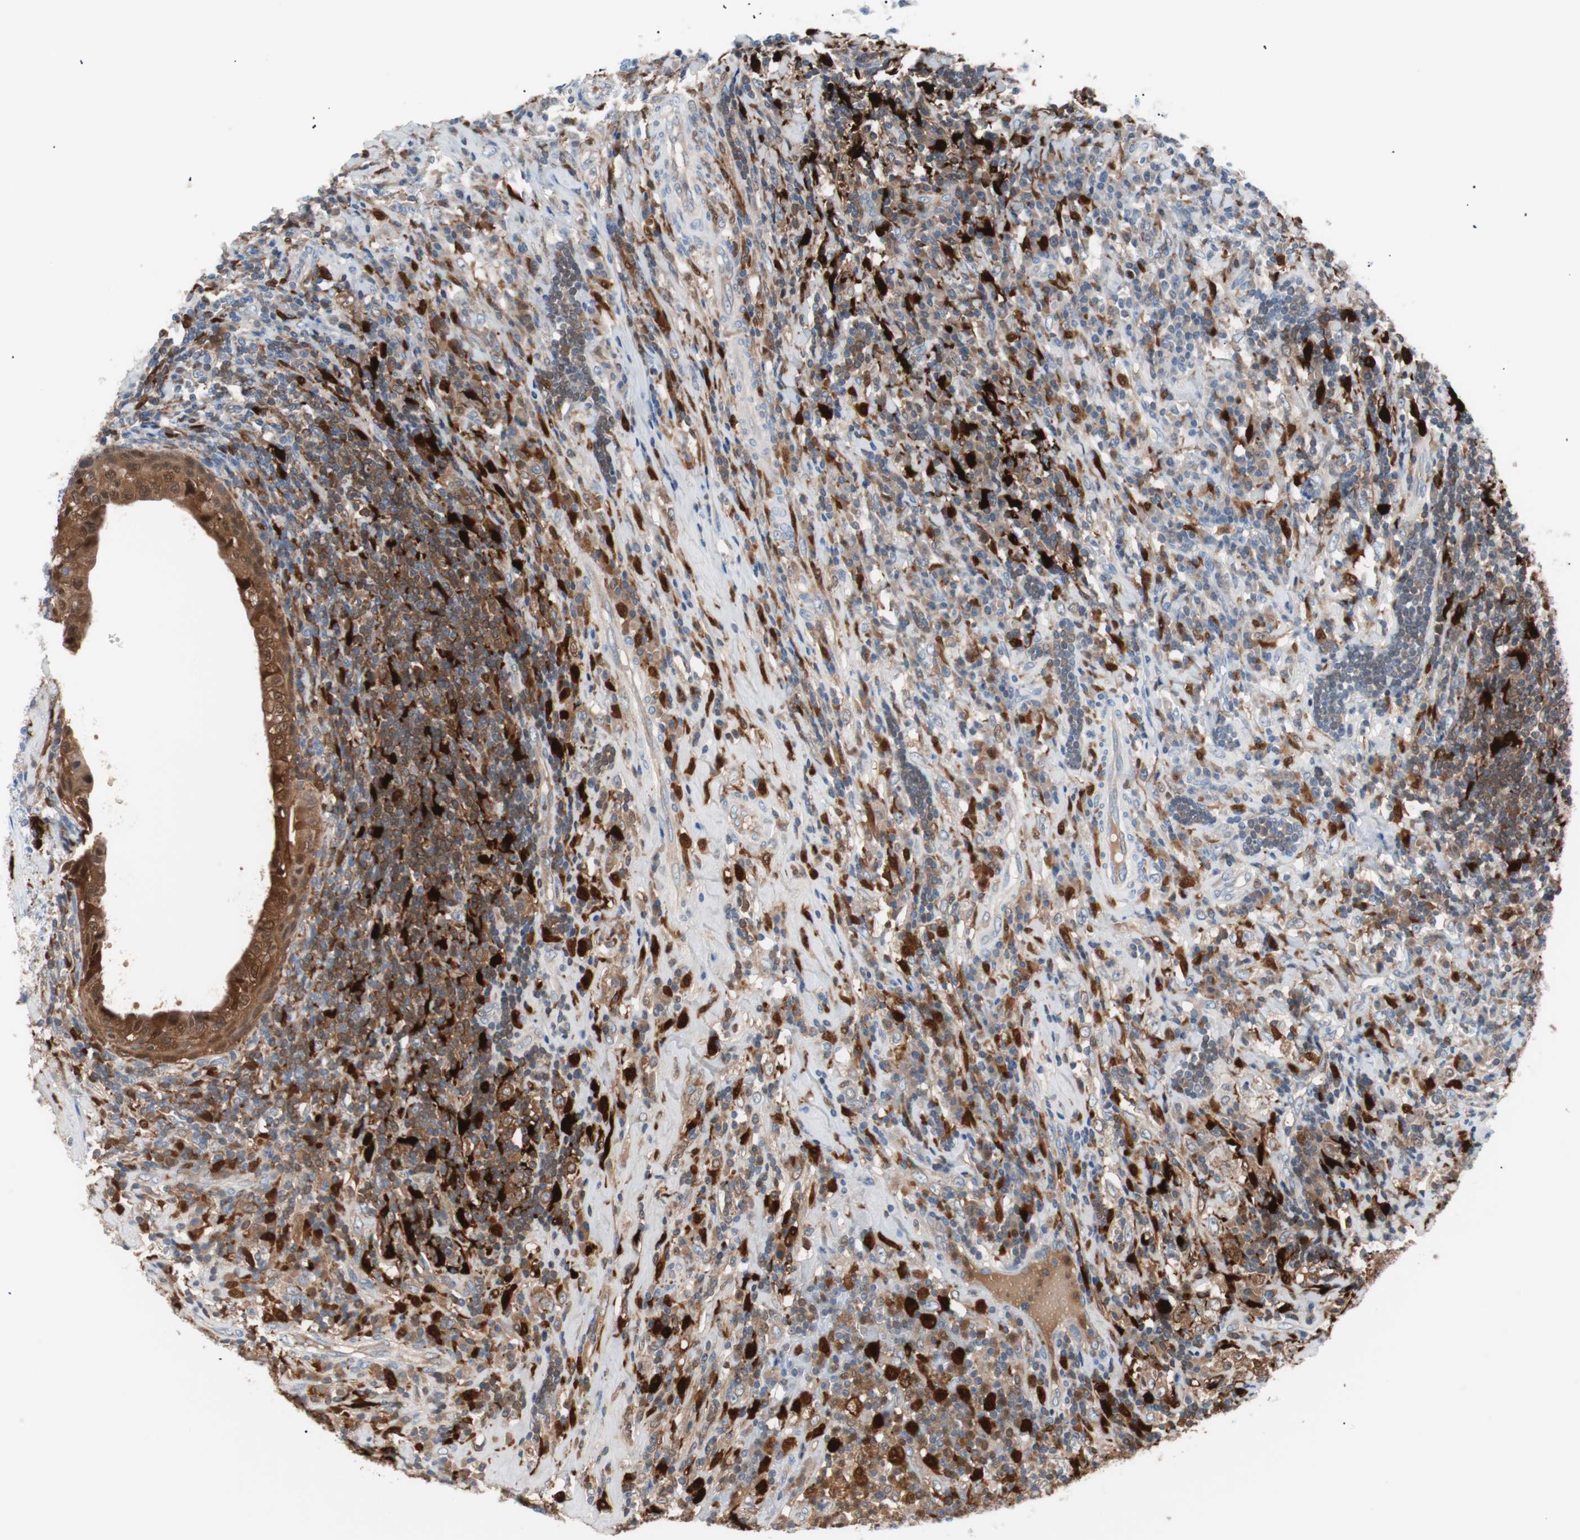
{"staining": {"intensity": "moderate", "quantity": ">75%", "location": "cytoplasmic/membranous"}, "tissue": "testis cancer", "cell_type": "Tumor cells", "image_type": "cancer", "snomed": [{"axis": "morphology", "description": "Necrosis, NOS"}, {"axis": "morphology", "description": "Carcinoma, Embryonal, NOS"}, {"axis": "topography", "description": "Testis"}], "caption": "Human testis cancer (embryonal carcinoma) stained with a protein marker displays moderate staining in tumor cells.", "gene": "IL18", "patient": {"sex": "male", "age": 19}}